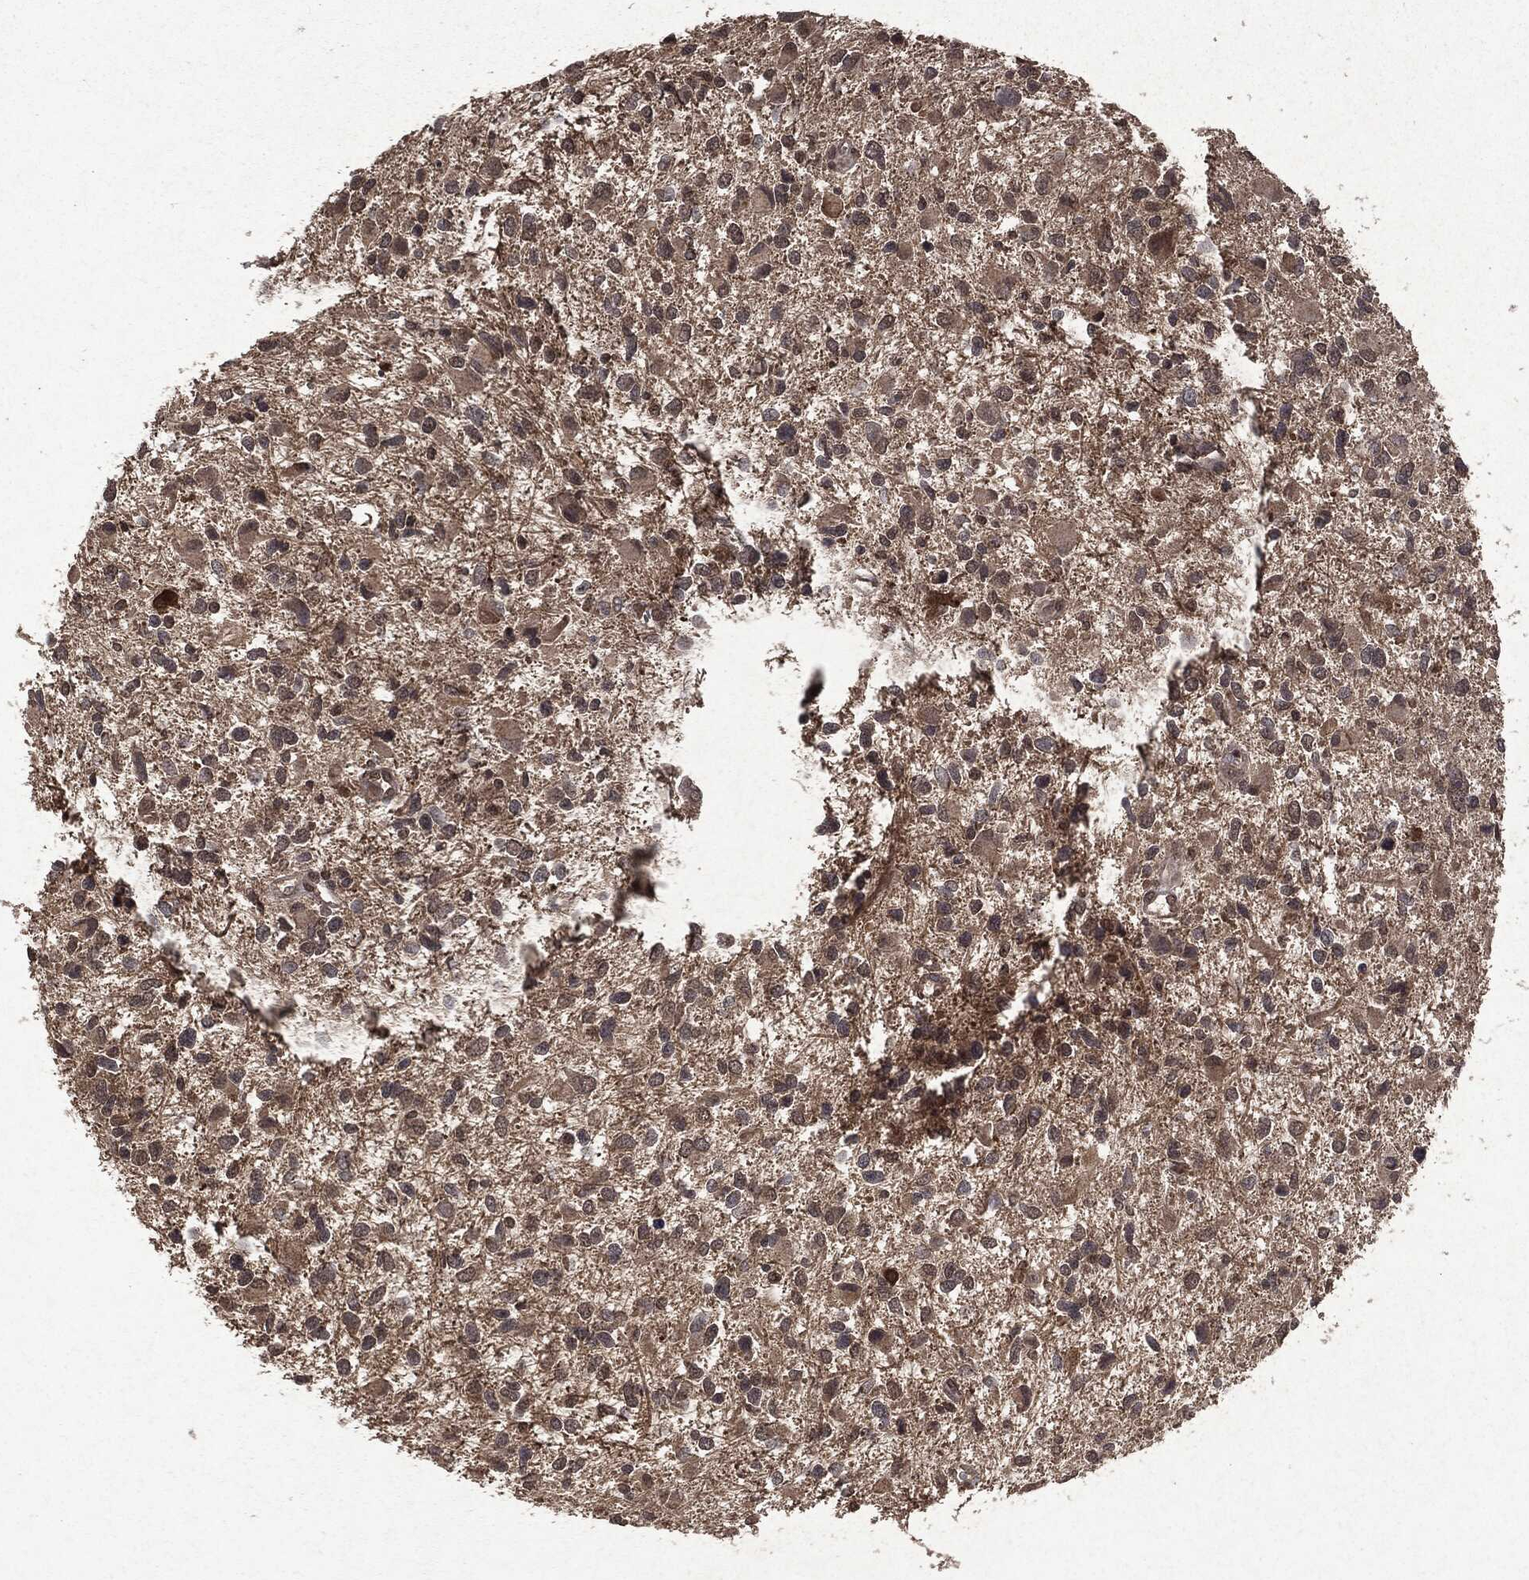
{"staining": {"intensity": "negative", "quantity": "none", "location": "none"}, "tissue": "glioma", "cell_type": "Tumor cells", "image_type": "cancer", "snomed": [{"axis": "morphology", "description": "Glioma, malignant, Low grade"}, {"axis": "topography", "description": "Brain"}], "caption": "Image shows no protein expression in tumor cells of glioma tissue.", "gene": "PEBP1", "patient": {"sex": "female", "age": 32}}